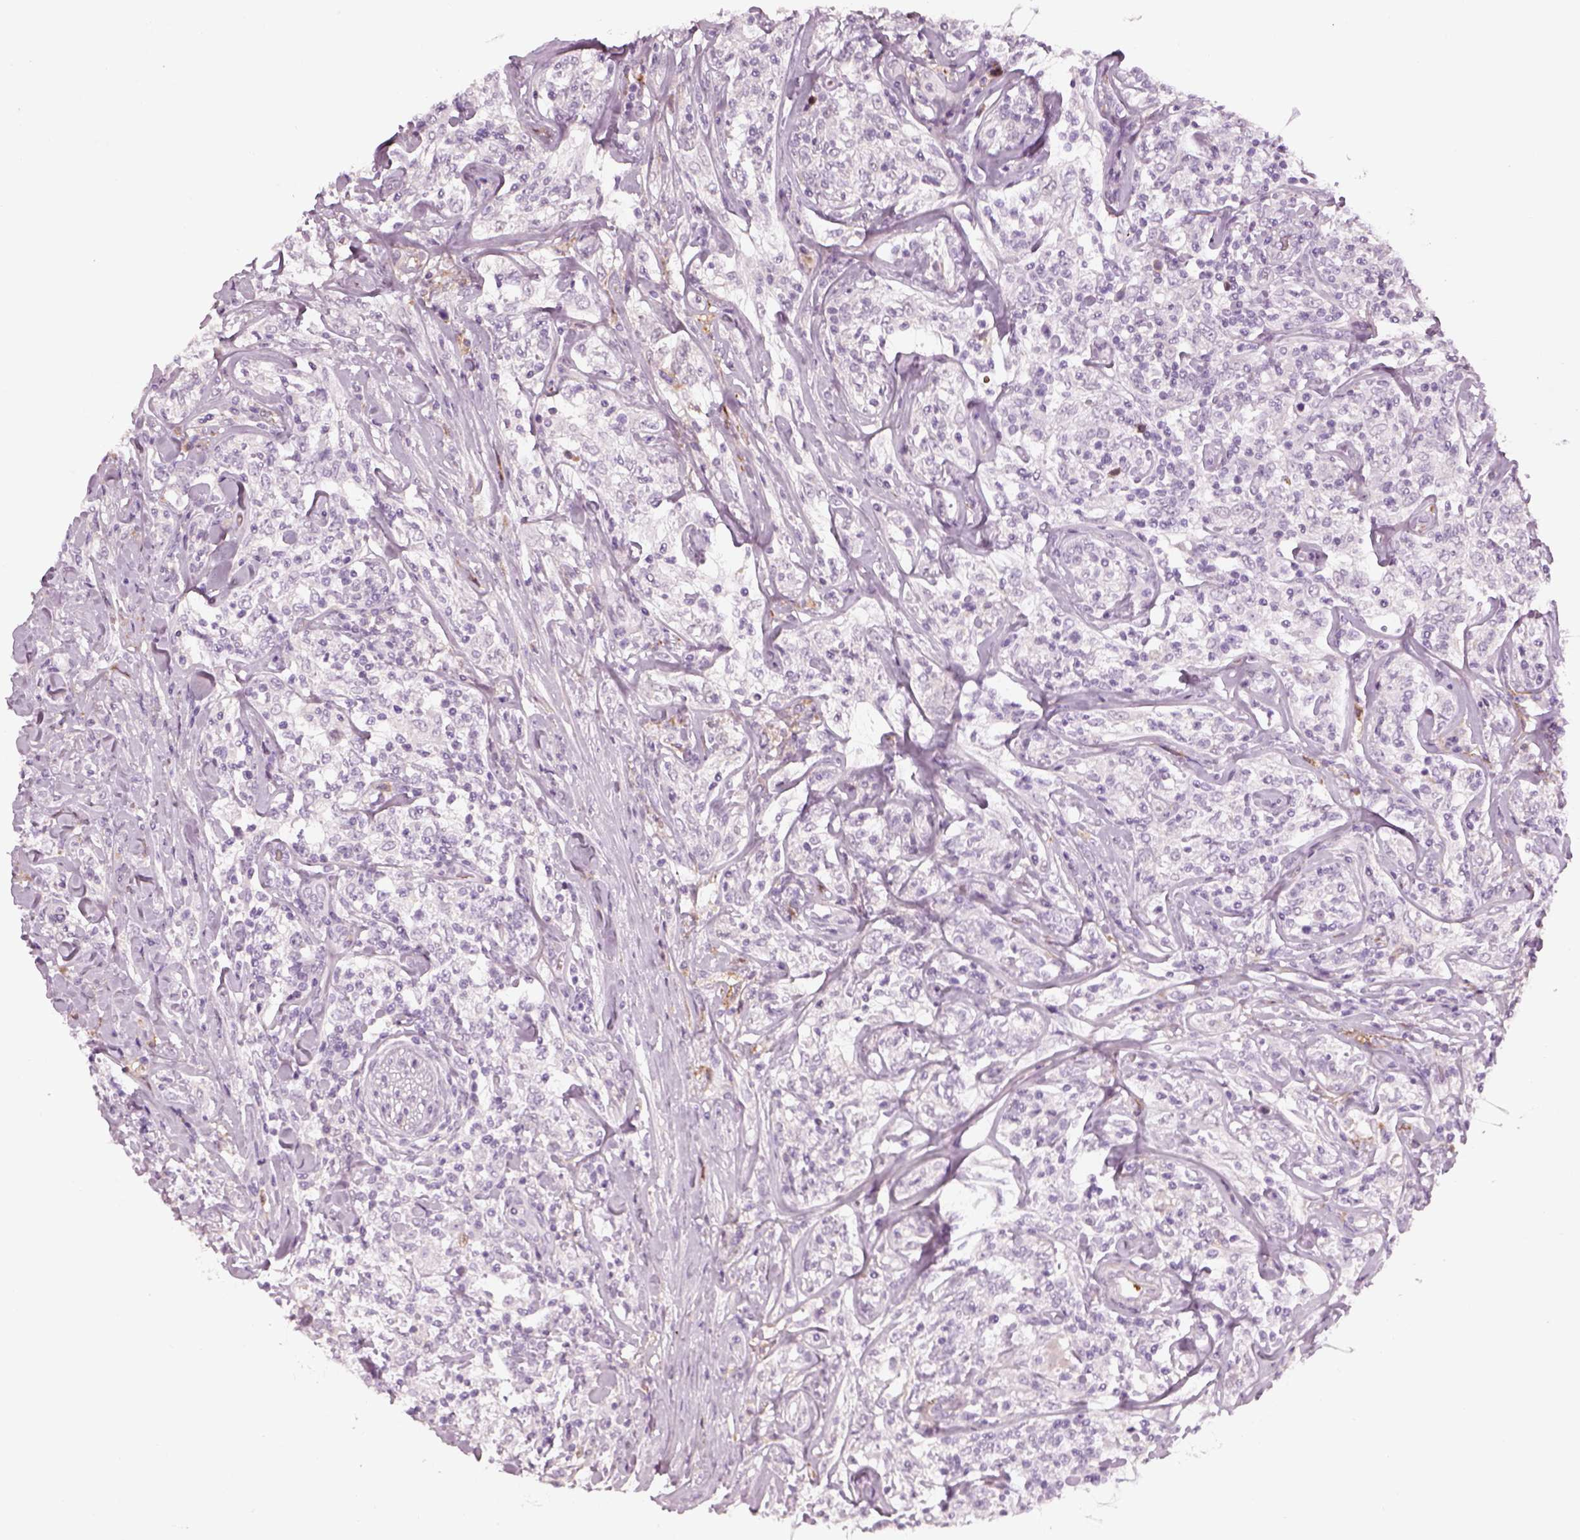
{"staining": {"intensity": "negative", "quantity": "none", "location": "none"}, "tissue": "lymphoma", "cell_type": "Tumor cells", "image_type": "cancer", "snomed": [{"axis": "morphology", "description": "Malignant lymphoma, non-Hodgkin's type, High grade"}, {"axis": "topography", "description": "Lymph node"}], "caption": "High power microscopy image of an immunohistochemistry (IHC) image of lymphoma, revealing no significant positivity in tumor cells.", "gene": "PABPC1L2B", "patient": {"sex": "female", "age": 84}}